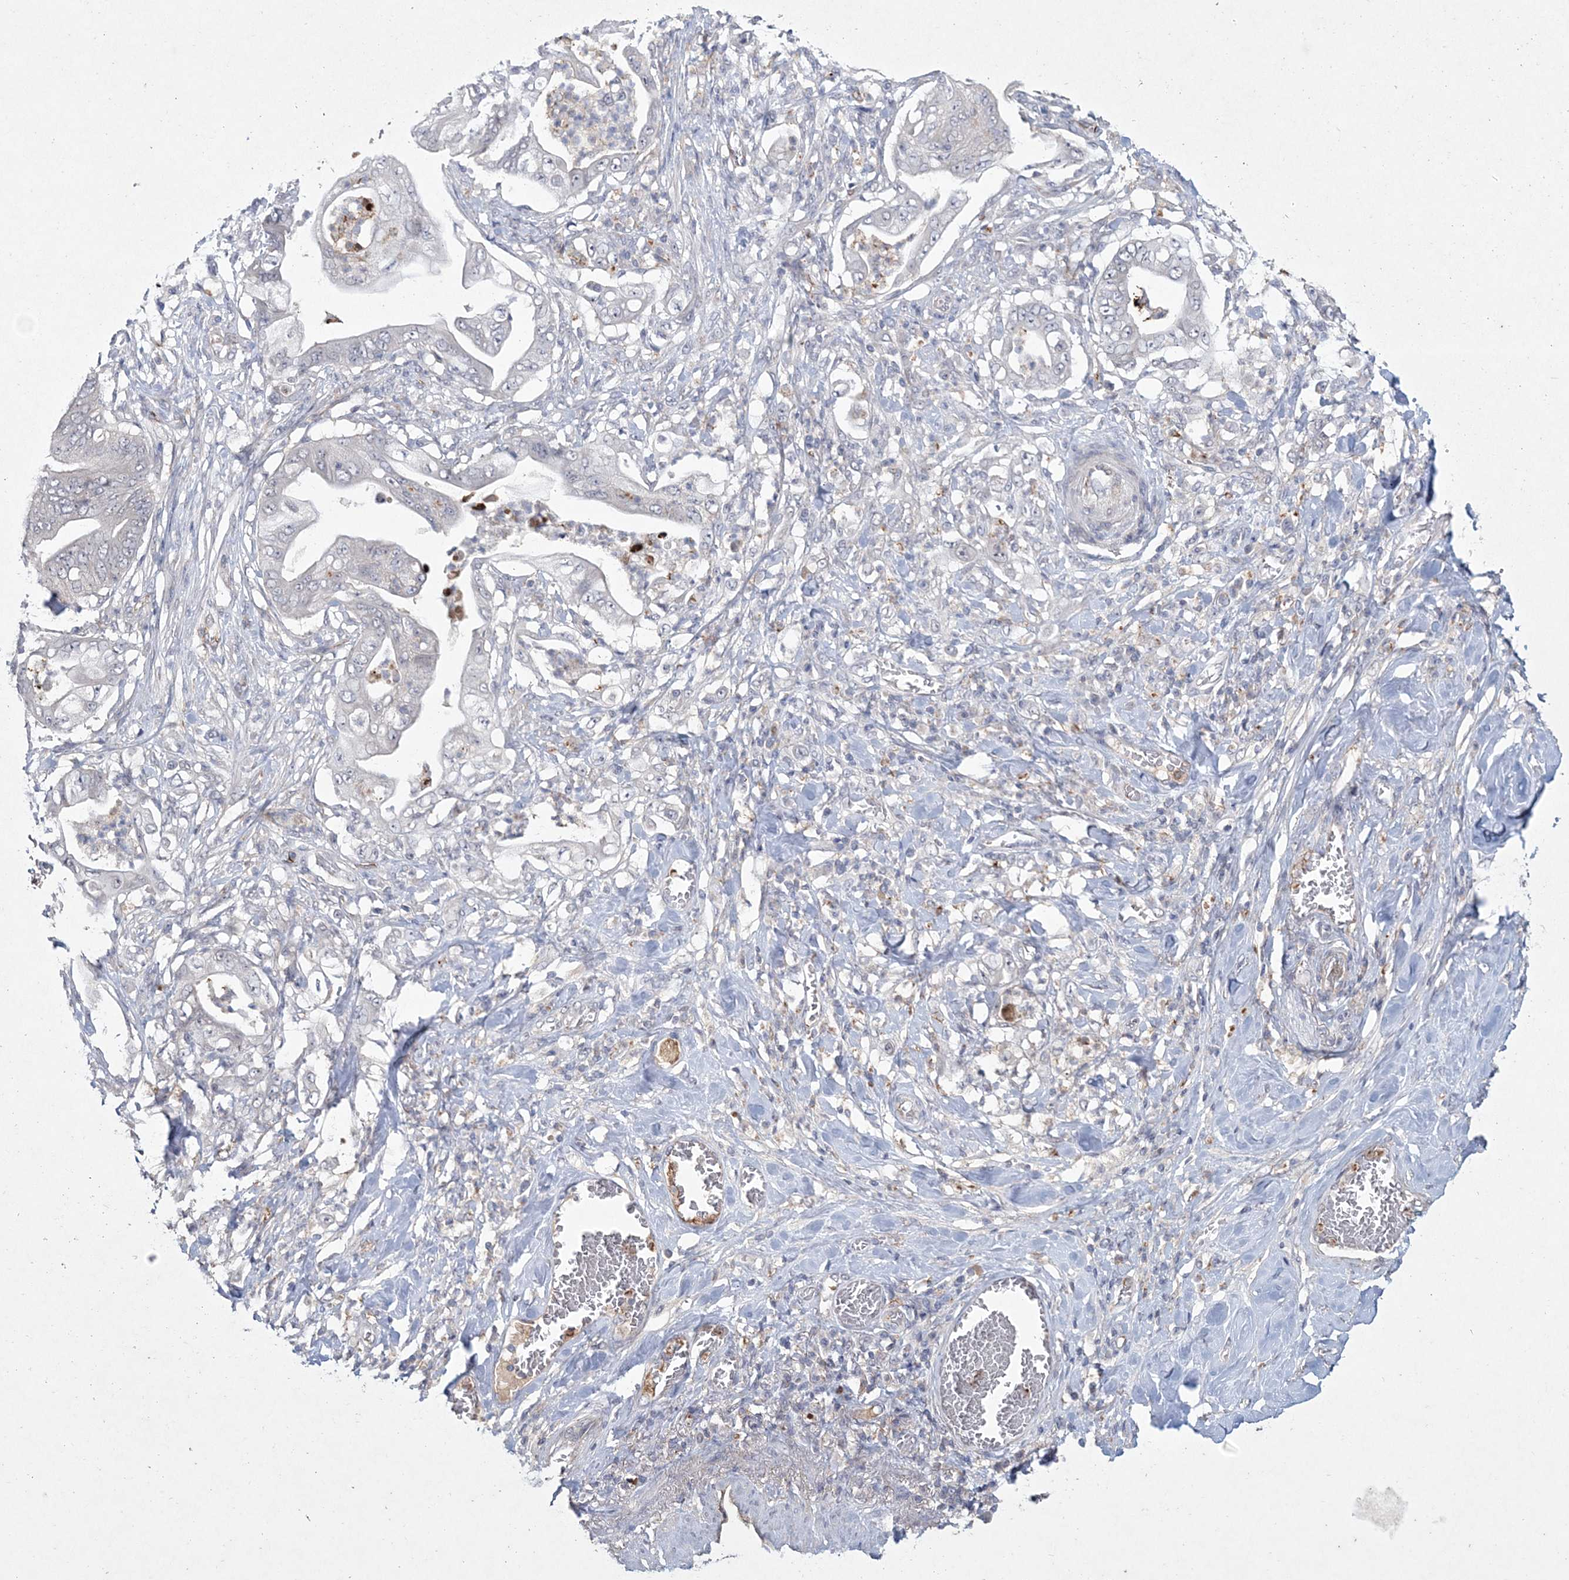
{"staining": {"intensity": "negative", "quantity": "none", "location": "none"}, "tissue": "stomach cancer", "cell_type": "Tumor cells", "image_type": "cancer", "snomed": [{"axis": "morphology", "description": "Adenocarcinoma, NOS"}, {"axis": "topography", "description": "Stomach"}], "caption": "Tumor cells are negative for brown protein staining in stomach adenocarcinoma. (Stains: DAB (3,3'-diaminobenzidine) immunohistochemistry (IHC) with hematoxylin counter stain, Microscopy: brightfield microscopy at high magnification).", "gene": "DPCD", "patient": {"sex": "female", "age": 73}}